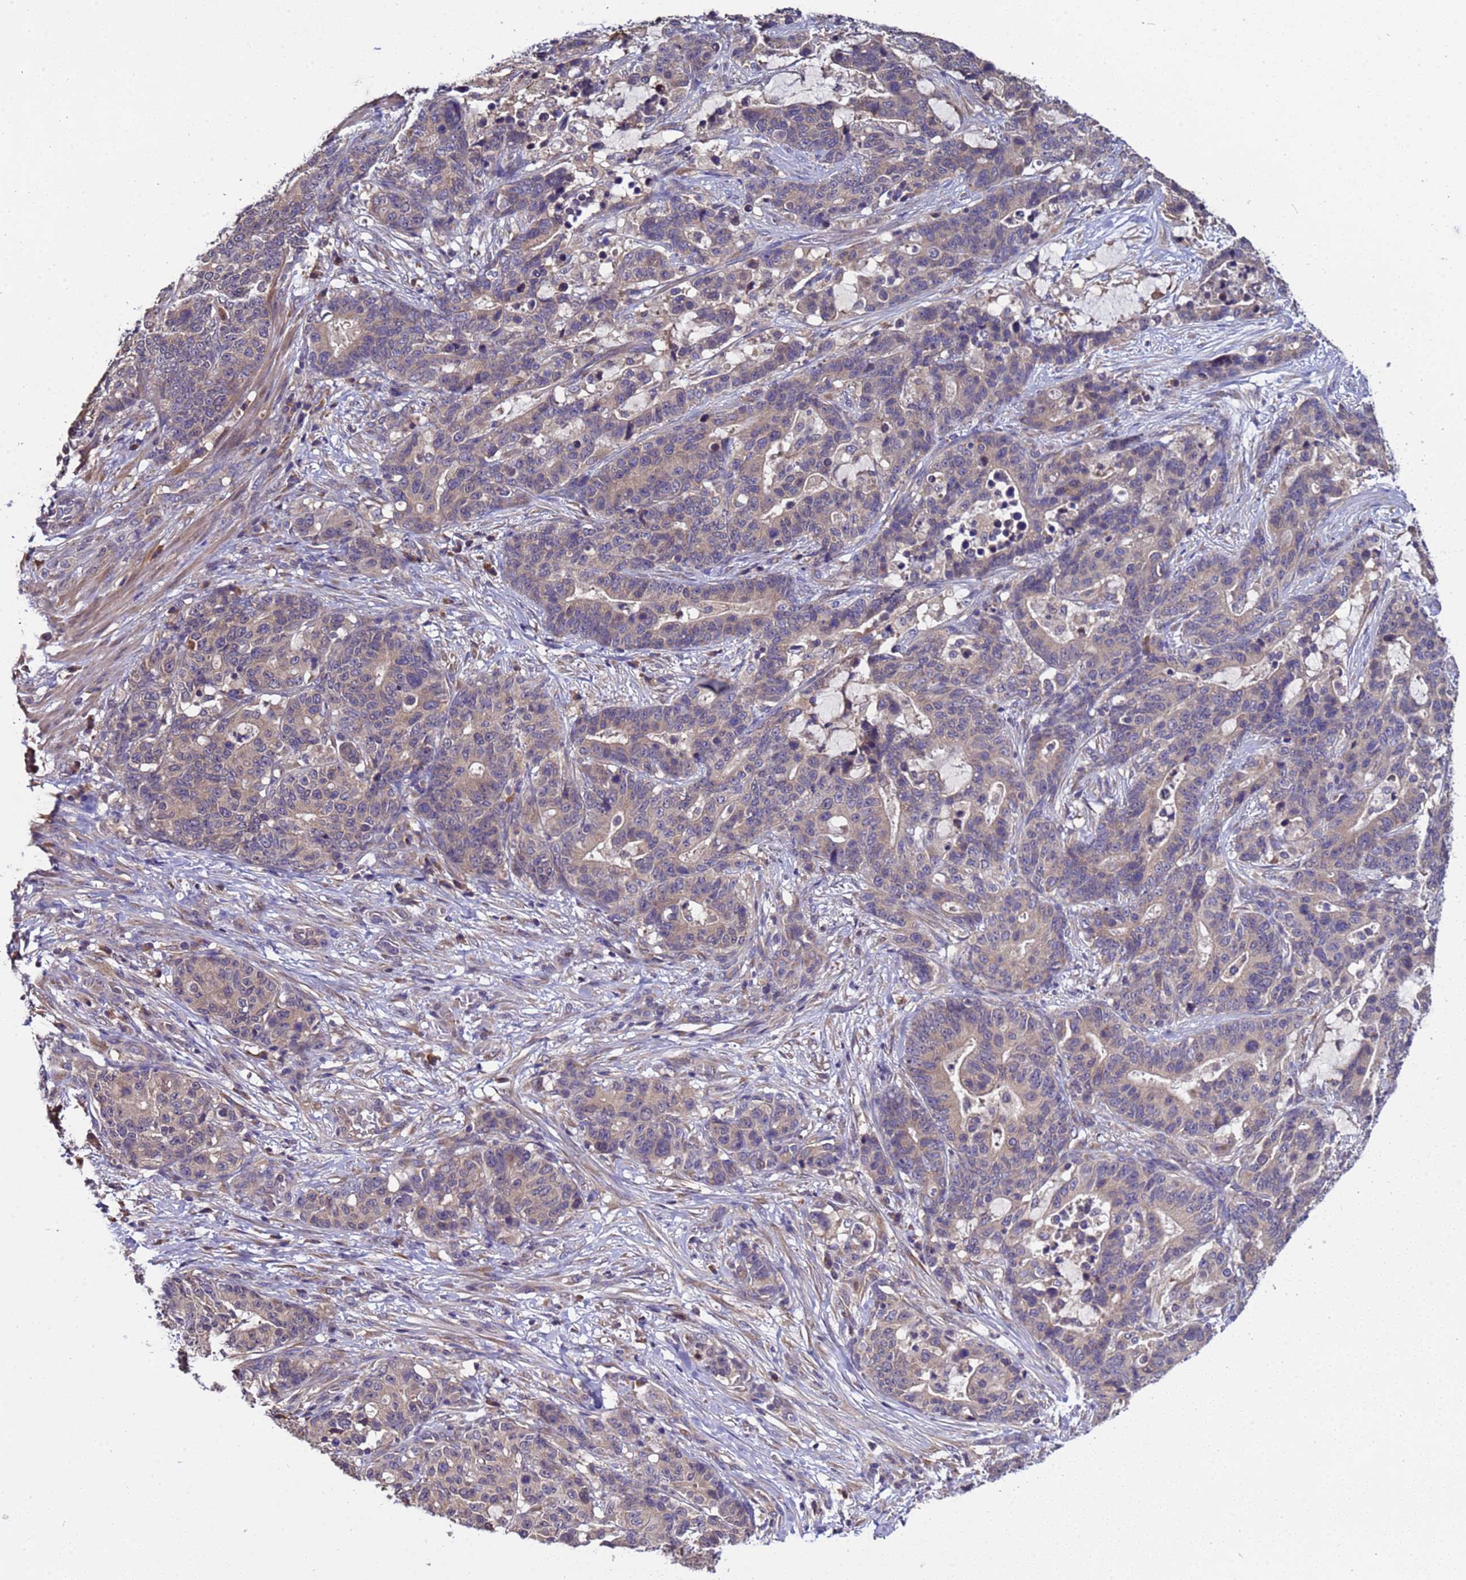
{"staining": {"intensity": "weak", "quantity": "<25%", "location": "cytoplasmic/membranous"}, "tissue": "stomach cancer", "cell_type": "Tumor cells", "image_type": "cancer", "snomed": [{"axis": "morphology", "description": "Normal tissue, NOS"}, {"axis": "morphology", "description": "Adenocarcinoma, NOS"}, {"axis": "topography", "description": "Stomach"}], "caption": "IHC of stomach cancer (adenocarcinoma) shows no positivity in tumor cells.", "gene": "ELMOD2", "patient": {"sex": "female", "age": 64}}